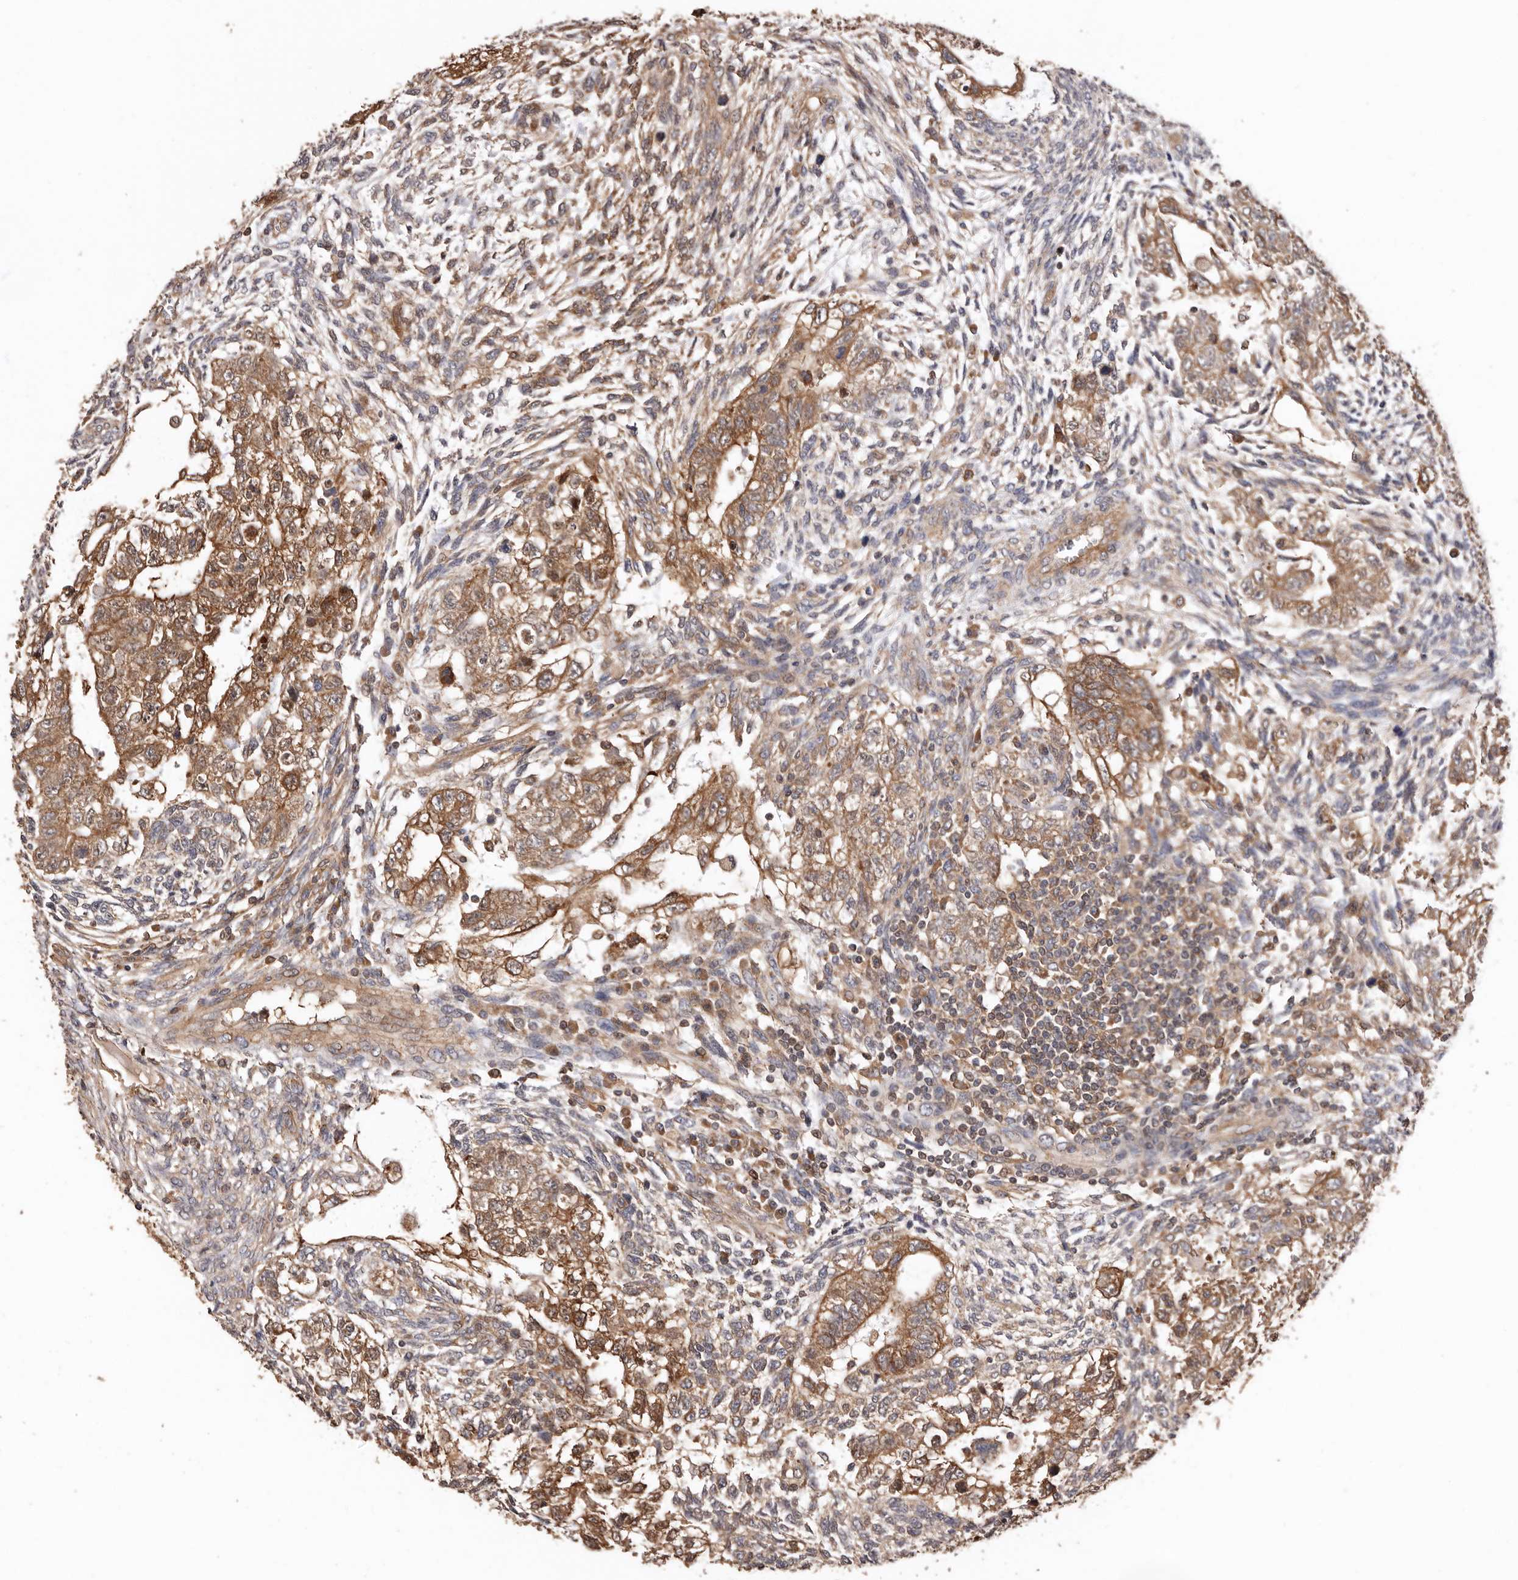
{"staining": {"intensity": "moderate", "quantity": ">75%", "location": "cytoplasmic/membranous"}, "tissue": "testis cancer", "cell_type": "Tumor cells", "image_type": "cancer", "snomed": [{"axis": "morphology", "description": "Carcinoma, Embryonal, NOS"}, {"axis": "topography", "description": "Testis"}], "caption": "A medium amount of moderate cytoplasmic/membranous staining is present in approximately >75% of tumor cells in testis cancer (embryonal carcinoma) tissue.", "gene": "COQ8B", "patient": {"sex": "male", "age": 37}}